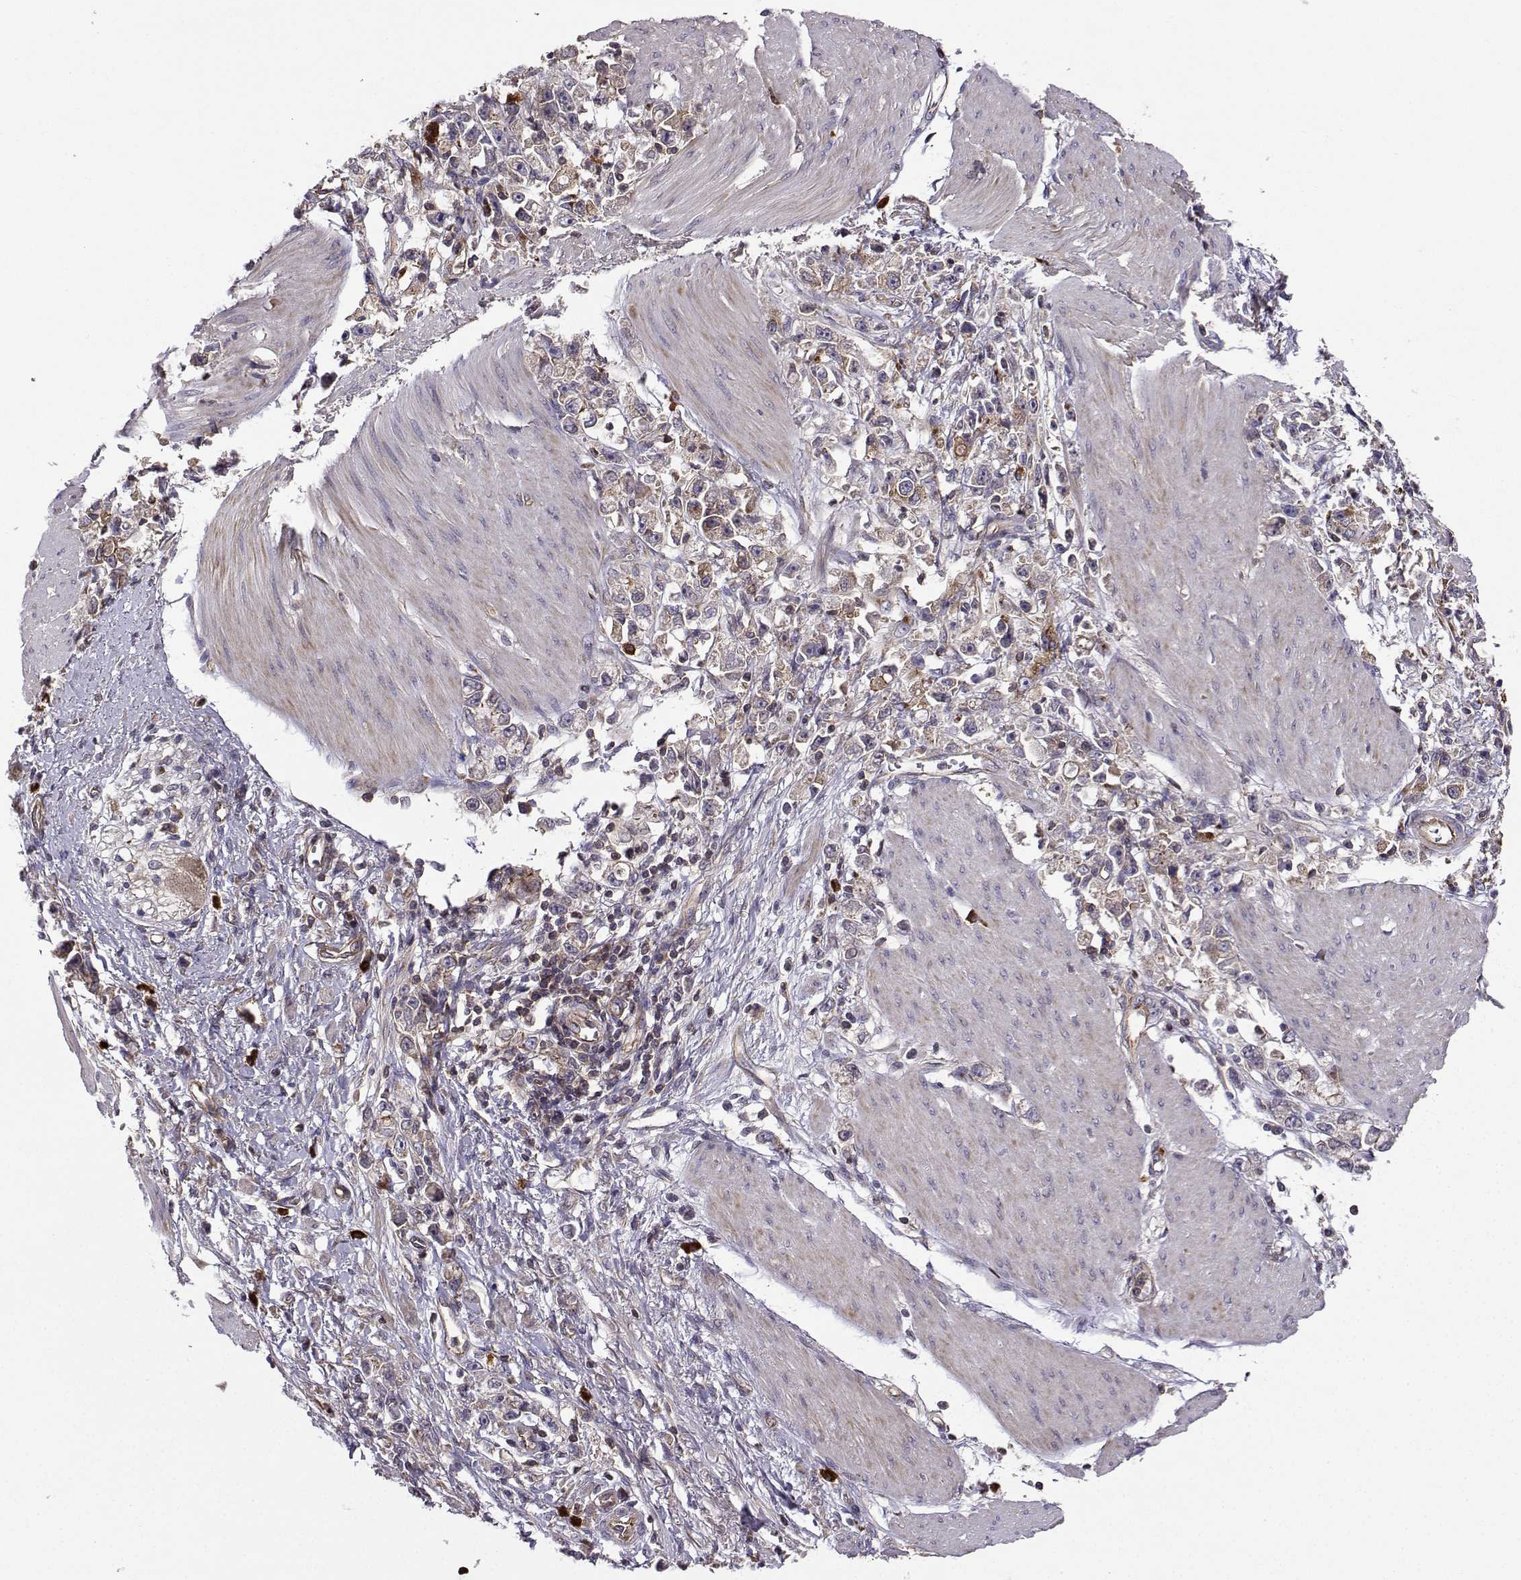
{"staining": {"intensity": "moderate", "quantity": "<25%", "location": "cytoplasmic/membranous"}, "tissue": "stomach cancer", "cell_type": "Tumor cells", "image_type": "cancer", "snomed": [{"axis": "morphology", "description": "Adenocarcinoma, NOS"}, {"axis": "topography", "description": "Stomach"}], "caption": "Moderate cytoplasmic/membranous protein expression is identified in approximately <25% of tumor cells in stomach cancer (adenocarcinoma).", "gene": "ITGB8", "patient": {"sex": "female", "age": 59}}